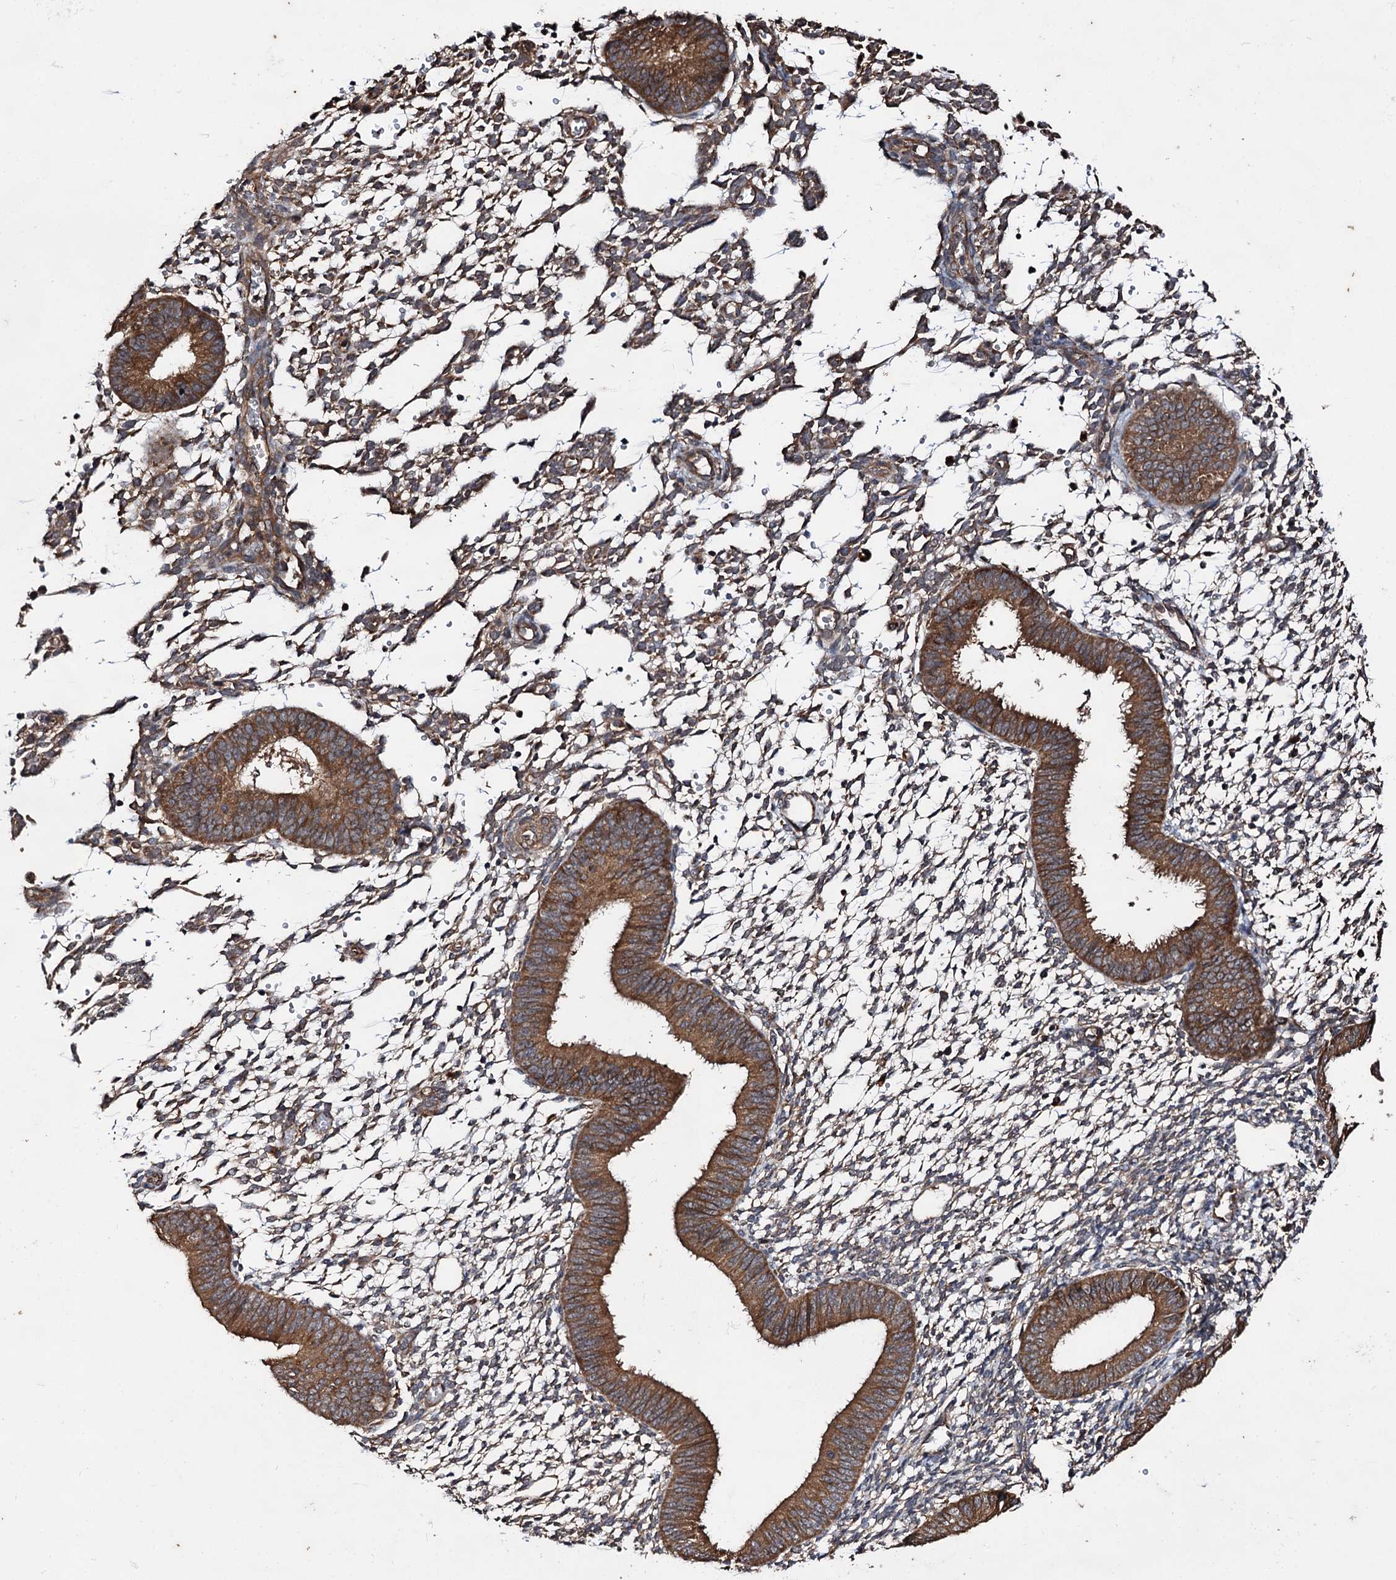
{"staining": {"intensity": "moderate", "quantity": "25%-75%", "location": "cytoplasmic/membranous"}, "tissue": "endometrium", "cell_type": "Cells in endometrial stroma", "image_type": "normal", "snomed": [{"axis": "morphology", "description": "Normal tissue, NOS"}, {"axis": "topography", "description": "Uterus"}, {"axis": "topography", "description": "Endometrium"}], "caption": "This is a photomicrograph of IHC staining of unremarkable endometrium, which shows moderate staining in the cytoplasmic/membranous of cells in endometrial stroma.", "gene": "TEX9", "patient": {"sex": "female", "age": 48}}